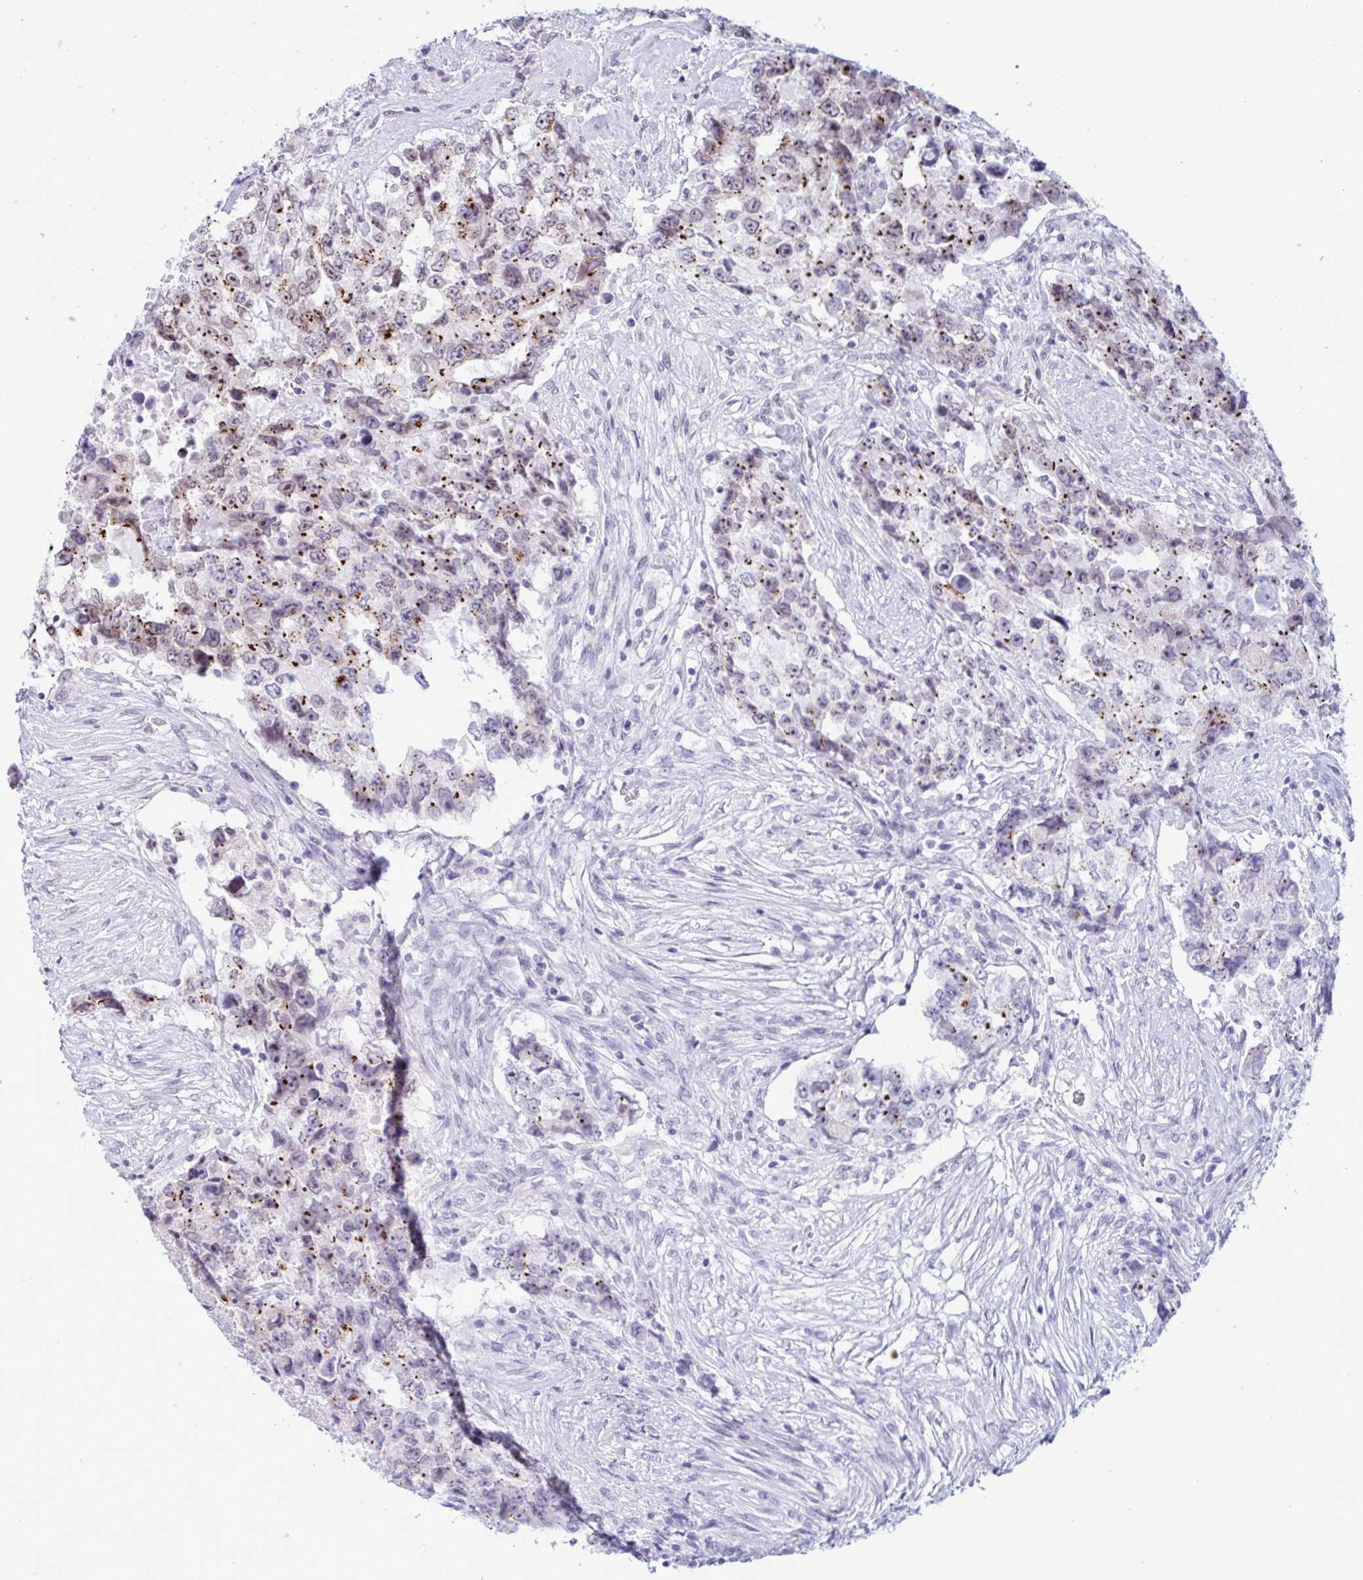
{"staining": {"intensity": "moderate", "quantity": "<25%", "location": "cytoplasmic/membranous"}, "tissue": "testis cancer", "cell_type": "Tumor cells", "image_type": "cancer", "snomed": [{"axis": "morphology", "description": "Carcinoma, Embryonal, NOS"}, {"axis": "topography", "description": "Testis"}], "caption": "Embryonal carcinoma (testis) tissue displays moderate cytoplasmic/membranous positivity in about <25% of tumor cells", "gene": "DOCK11", "patient": {"sex": "male", "age": 24}}